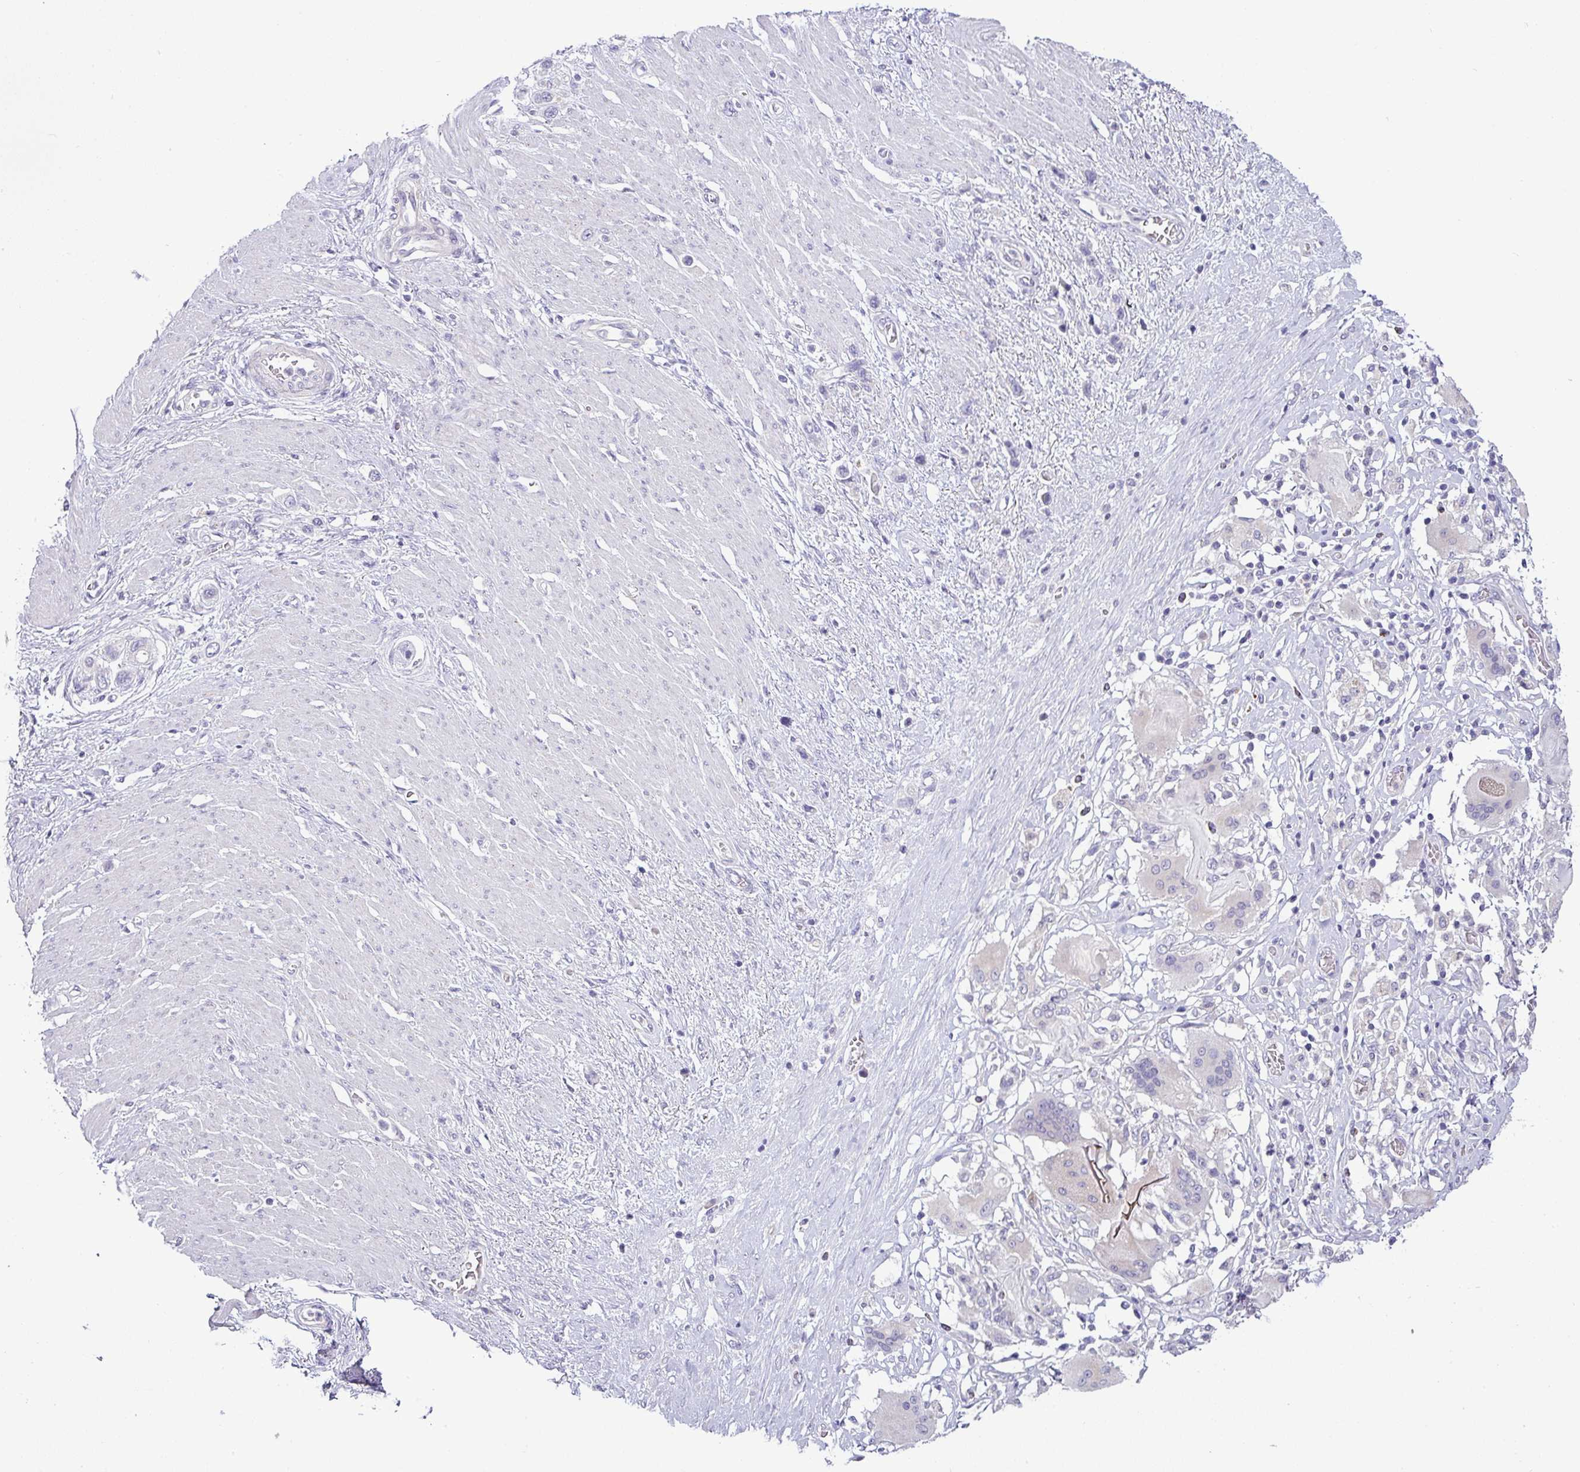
{"staining": {"intensity": "negative", "quantity": "none", "location": "none"}, "tissue": "stomach cancer", "cell_type": "Tumor cells", "image_type": "cancer", "snomed": [{"axis": "morphology", "description": "Adenocarcinoma, NOS"}, {"axis": "morphology", "description": "Adenocarcinoma, High grade"}, {"axis": "topography", "description": "Stomach, upper"}, {"axis": "topography", "description": "Stomach, lower"}], "caption": "Tumor cells are negative for brown protein staining in adenocarcinoma (stomach). (DAB (3,3'-diaminobenzidine) immunohistochemistry (IHC), high magnification).", "gene": "HBEGF", "patient": {"sex": "female", "age": 65}}